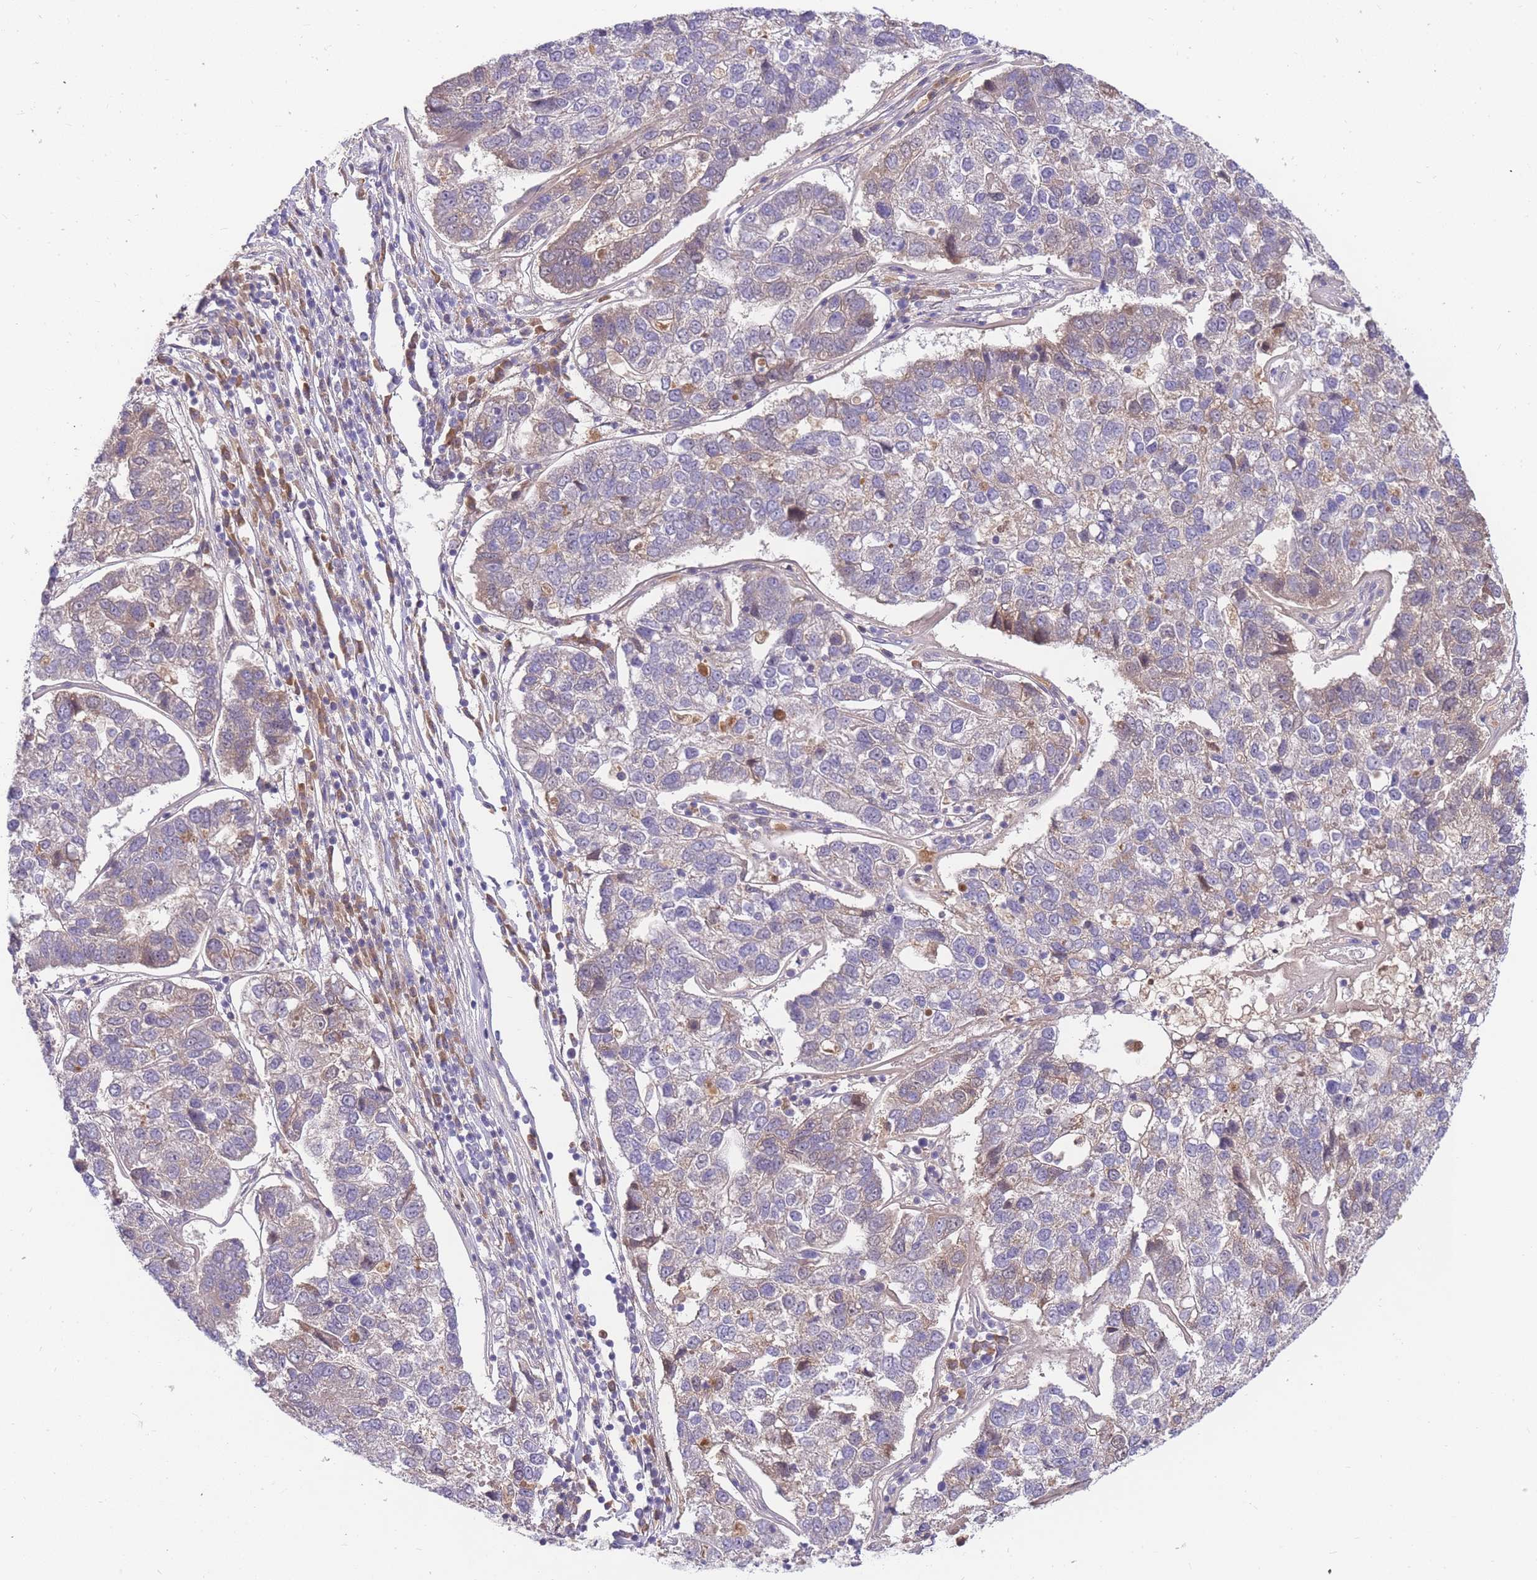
{"staining": {"intensity": "weak", "quantity": "<25%", "location": "cytoplasmic/membranous"}, "tissue": "pancreatic cancer", "cell_type": "Tumor cells", "image_type": "cancer", "snomed": [{"axis": "morphology", "description": "Adenocarcinoma, NOS"}, {"axis": "topography", "description": "Pancreas"}], "caption": "Immunohistochemical staining of pancreatic cancer reveals no significant expression in tumor cells.", "gene": "ZNF577", "patient": {"sex": "female", "age": 61}}